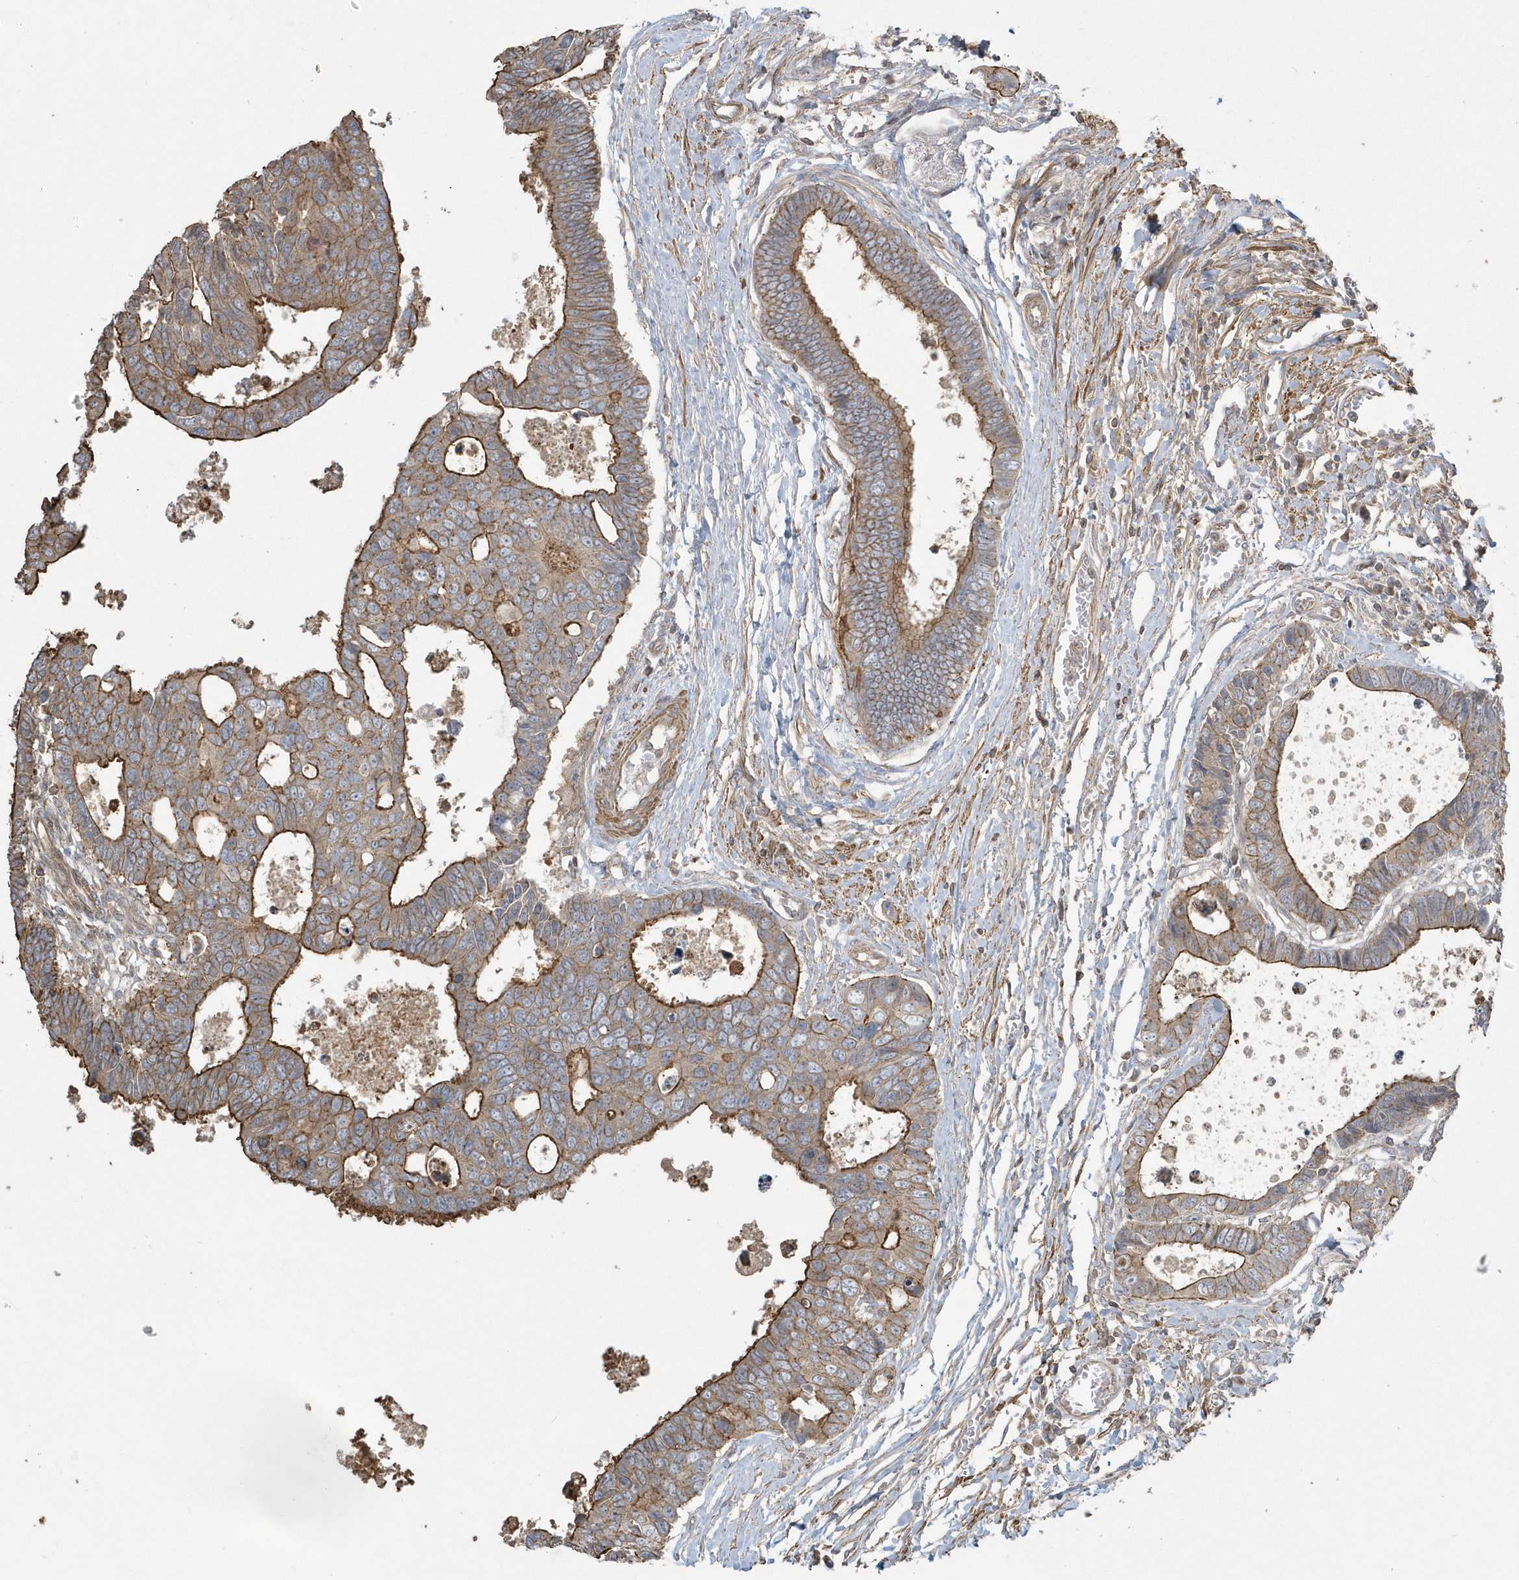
{"staining": {"intensity": "moderate", "quantity": ">75%", "location": "cytoplasmic/membranous"}, "tissue": "colorectal cancer", "cell_type": "Tumor cells", "image_type": "cancer", "snomed": [{"axis": "morphology", "description": "Adenocarcinoma, NOS"}, {"axis": "topography", "description": "Rectum"}], "caption": "Protein staining of colorectal cancer (adenocarcinoma) tissue displays moderate cytoplasmic/membranous staining in about >75% of tumor cells.", "gene": "ARMC8", "patient": {"sex": "male", "age": 84}}